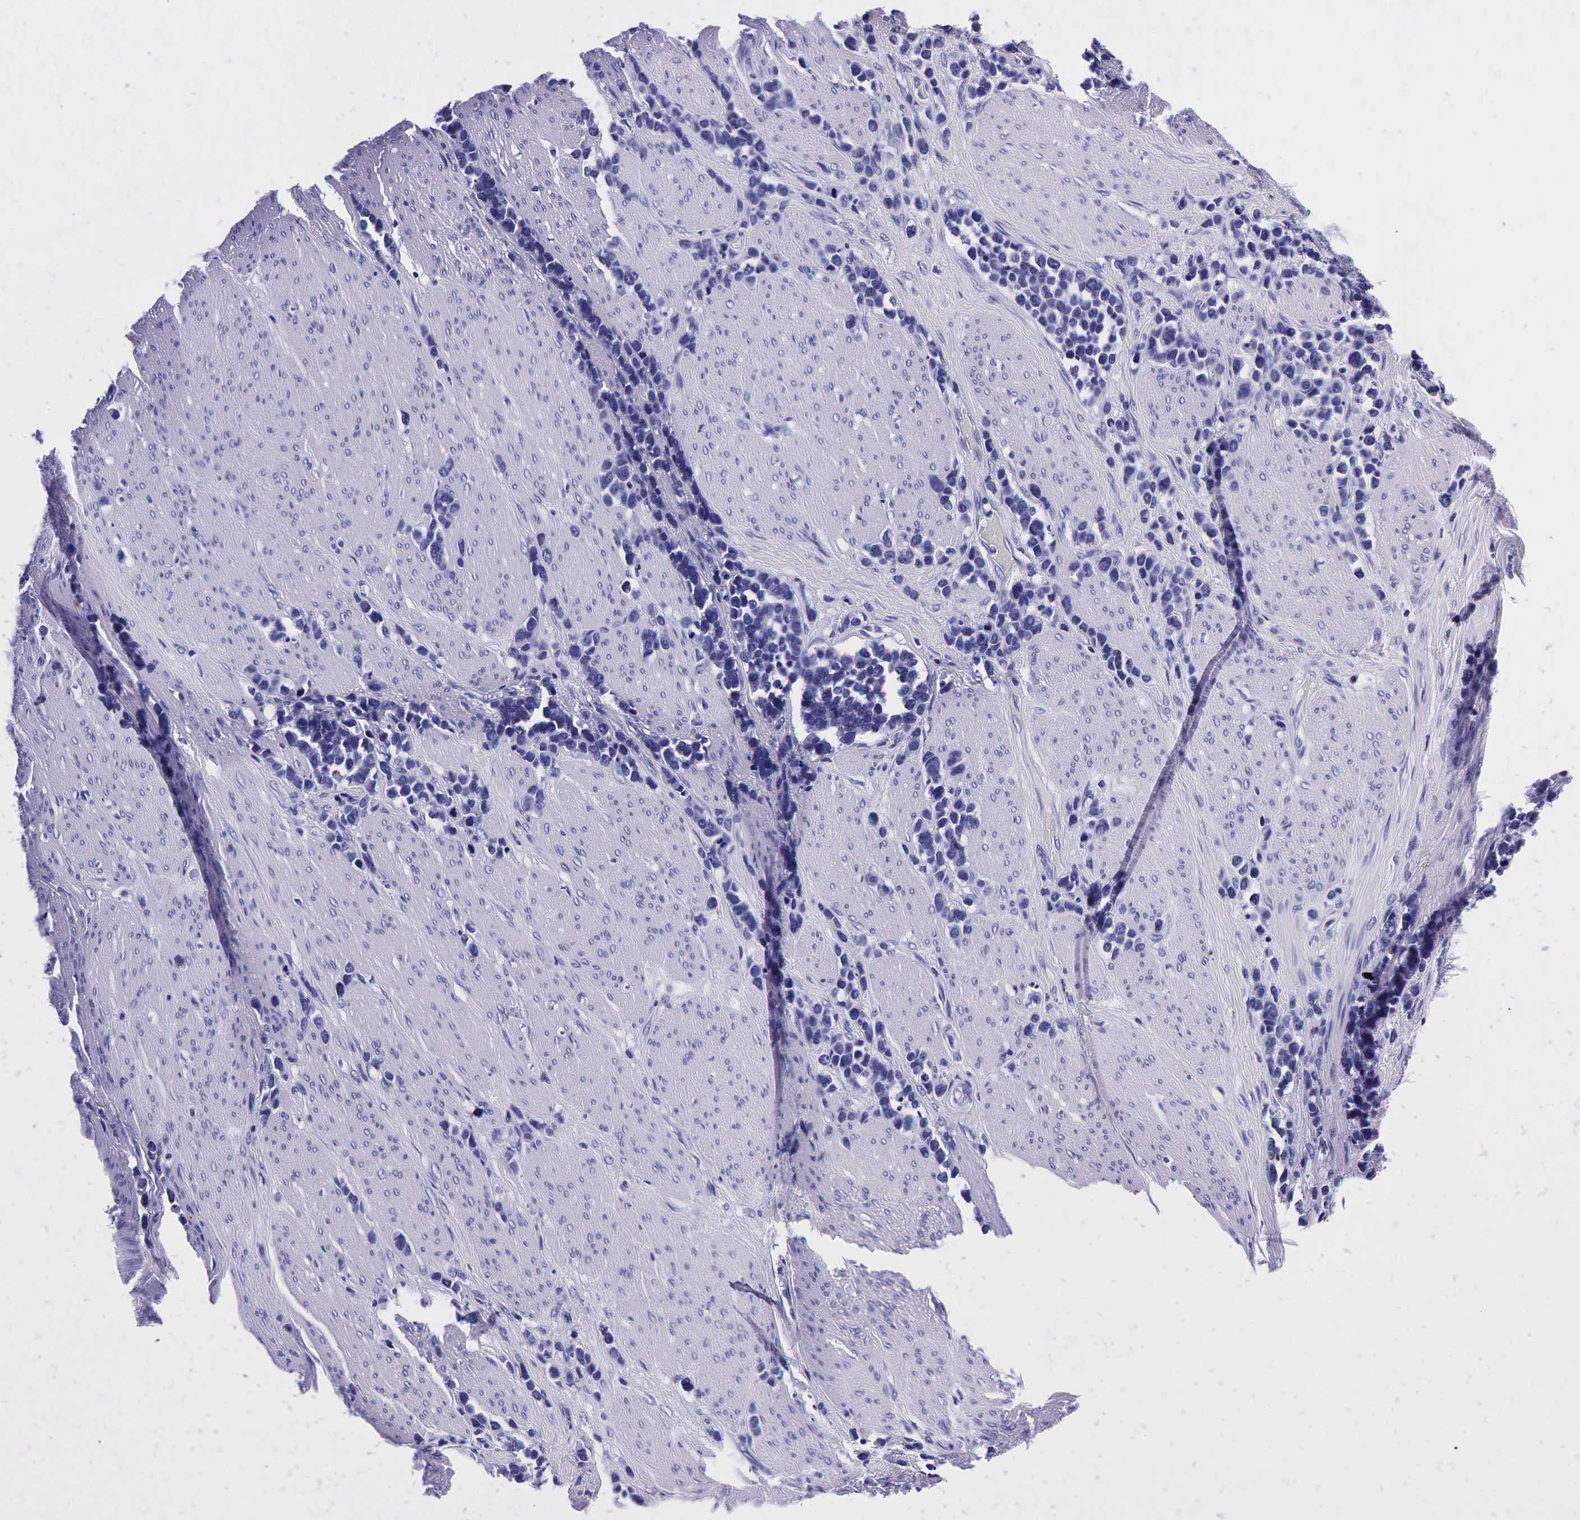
{"staining": {"intensity": "negative", "quantity": "none", "location": "none"}, "tissue": "stomach cancer", "cell_type": "Tumor cells", "image_type": "cancer", "snomed": [{"axis": "morphology", "description": "Adenocarcinoma, NOS"}, {"axis": "topography", "description": "Stomach, upper"}], "caption": "High magnification brightfield microscopy of stomach cancer stained with DAB (brown) and counterstained with hematoxylin (blue): tumor cells show no significant expression.", "gene": "TG", "patient": {"sex": "male", "age": 71}}